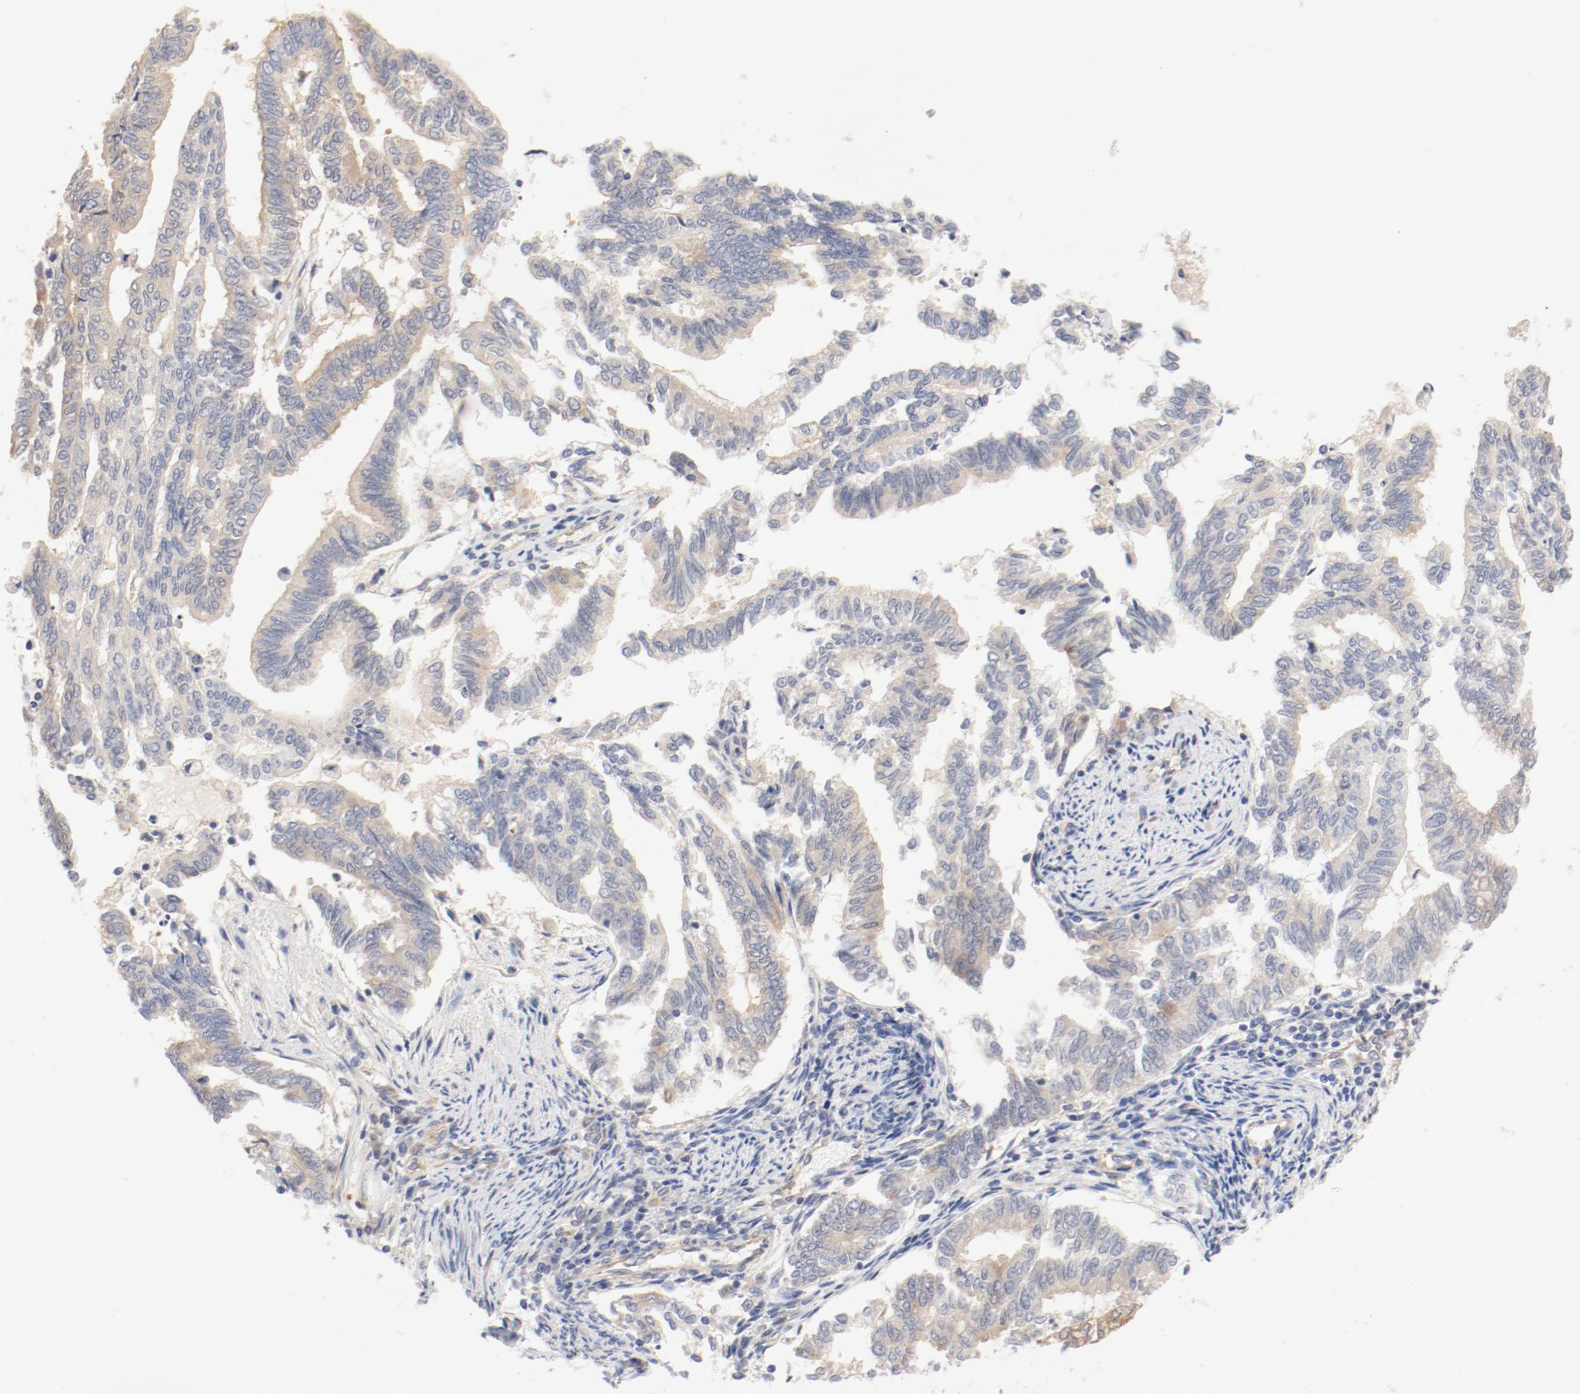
{"staining": {"intensity": "weak", "quantity": "25%-75%", "location": "cytoplasmic/membranous"}, "tissue": "endometrial cancer", "cell_type": "Tumor cells", "image_type": "cancer", "snomed": [{"axis": "morphology", "description": "Adenocarcinoma, NOS"}, {"axis": "topography", "description": "Endometrium"}], "caption": "A brown stain highlights weak cytoplasmic/membranous expression of a protein in endometrial cancer (adenocarcinoma) tumor cells.", "gene": "DYNC1H1", "patient": {"sex": "female", "age": 79}}